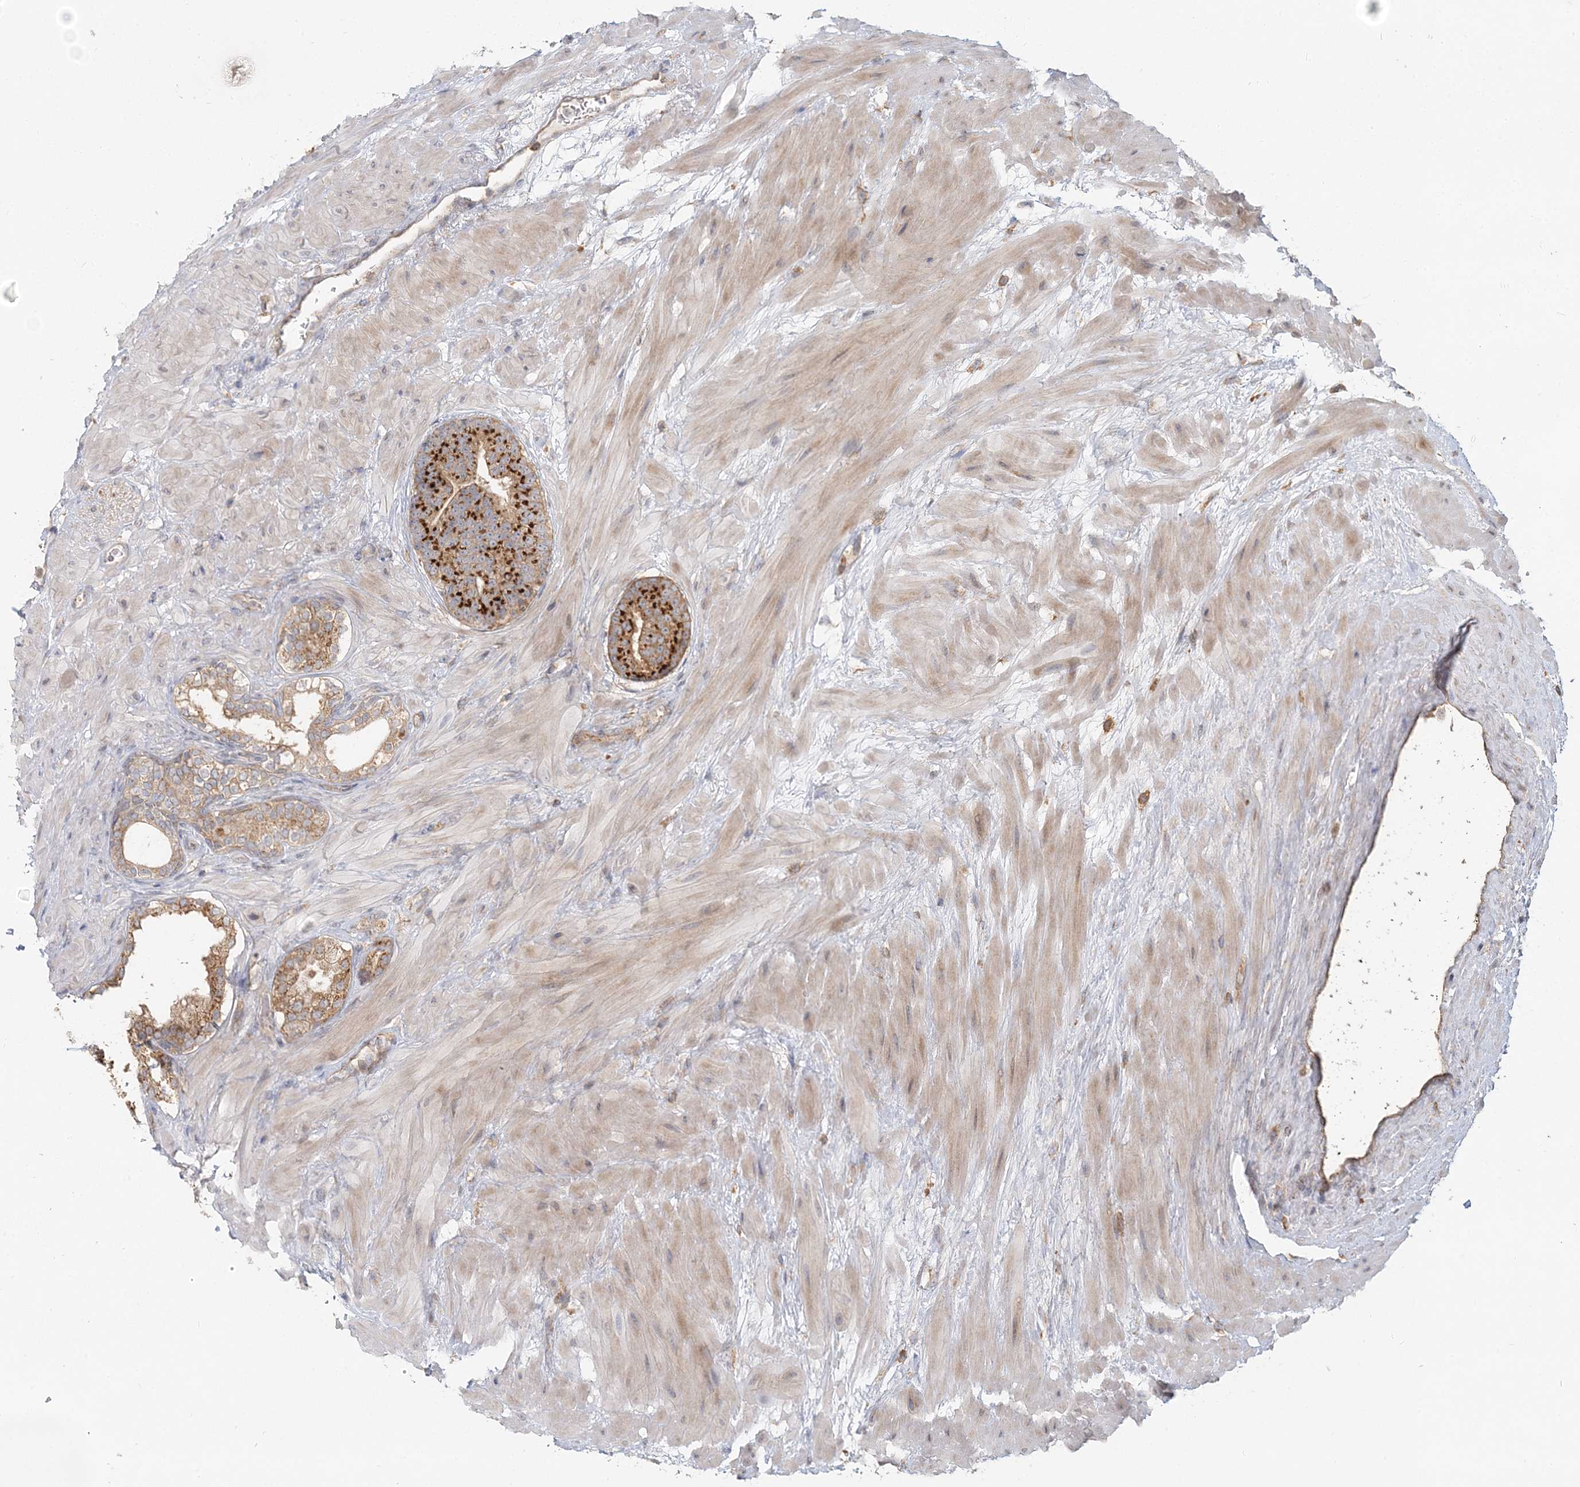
{"staining": {"intensity": "strong", "quantity": ">75%", "location": "cytoplasmic/membranous"}, "tissue": "prostate cancer", "cell_type": "Tumor cells", "image_type": "cancer", "snomed": [{"axis": "morphology", "description": "Adenocarcinoma, High grade"}, {"axis": "topography", "description": "Prostate"}], "caption": "Approximately >75% of tumor cells in adenocarcinoma (high-grade) (prostate) display strong cytoplasmic/membranous protein expression as visualized by brown immunohistochemical staining.", "gene": "RAB14", "patient": {"sex": "male", "age": 61}}